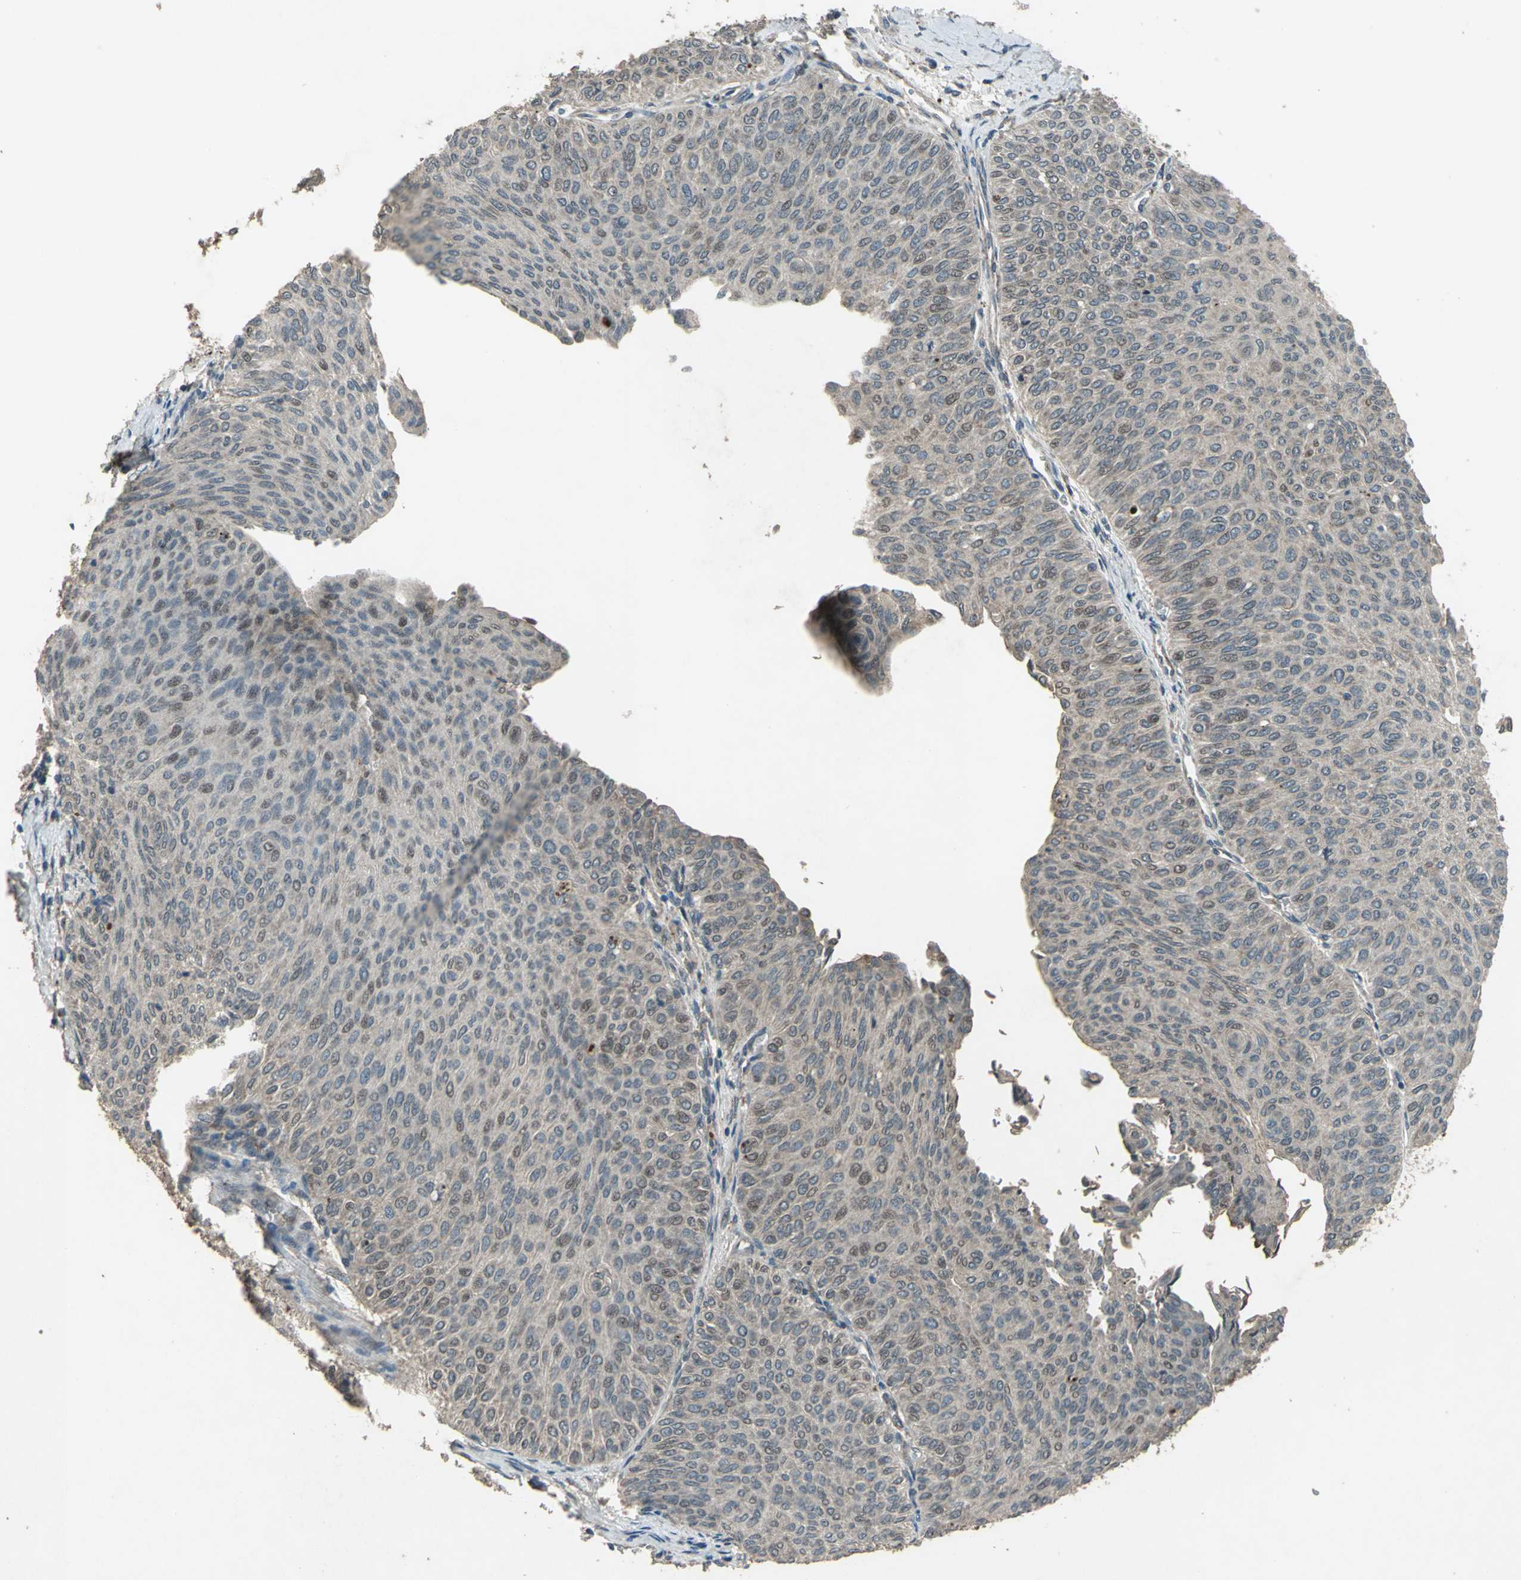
{"staining": {"intensity": "weak", "quantity": ">75%", "location": "cytoplasmic/membranous"}, "tissue": "urothelial cancer", "cell_type": "Tumor cells", "image_type": "cancer", "snomed": [{"axis": "morphology", "description": "Urothelial carcinoma, Low grade"}, {"axis": "topography", "description": "Urinary bladder"}], "caption": "A histopathology image showing weak cytoplasmic/membranous positivity in about >75% of tumor cells in urothelial cancer, as visualized by brown immunohistochemical staining.", "gene": "SEPTIN4", "patient": {"sex": "male", "age": 78}}